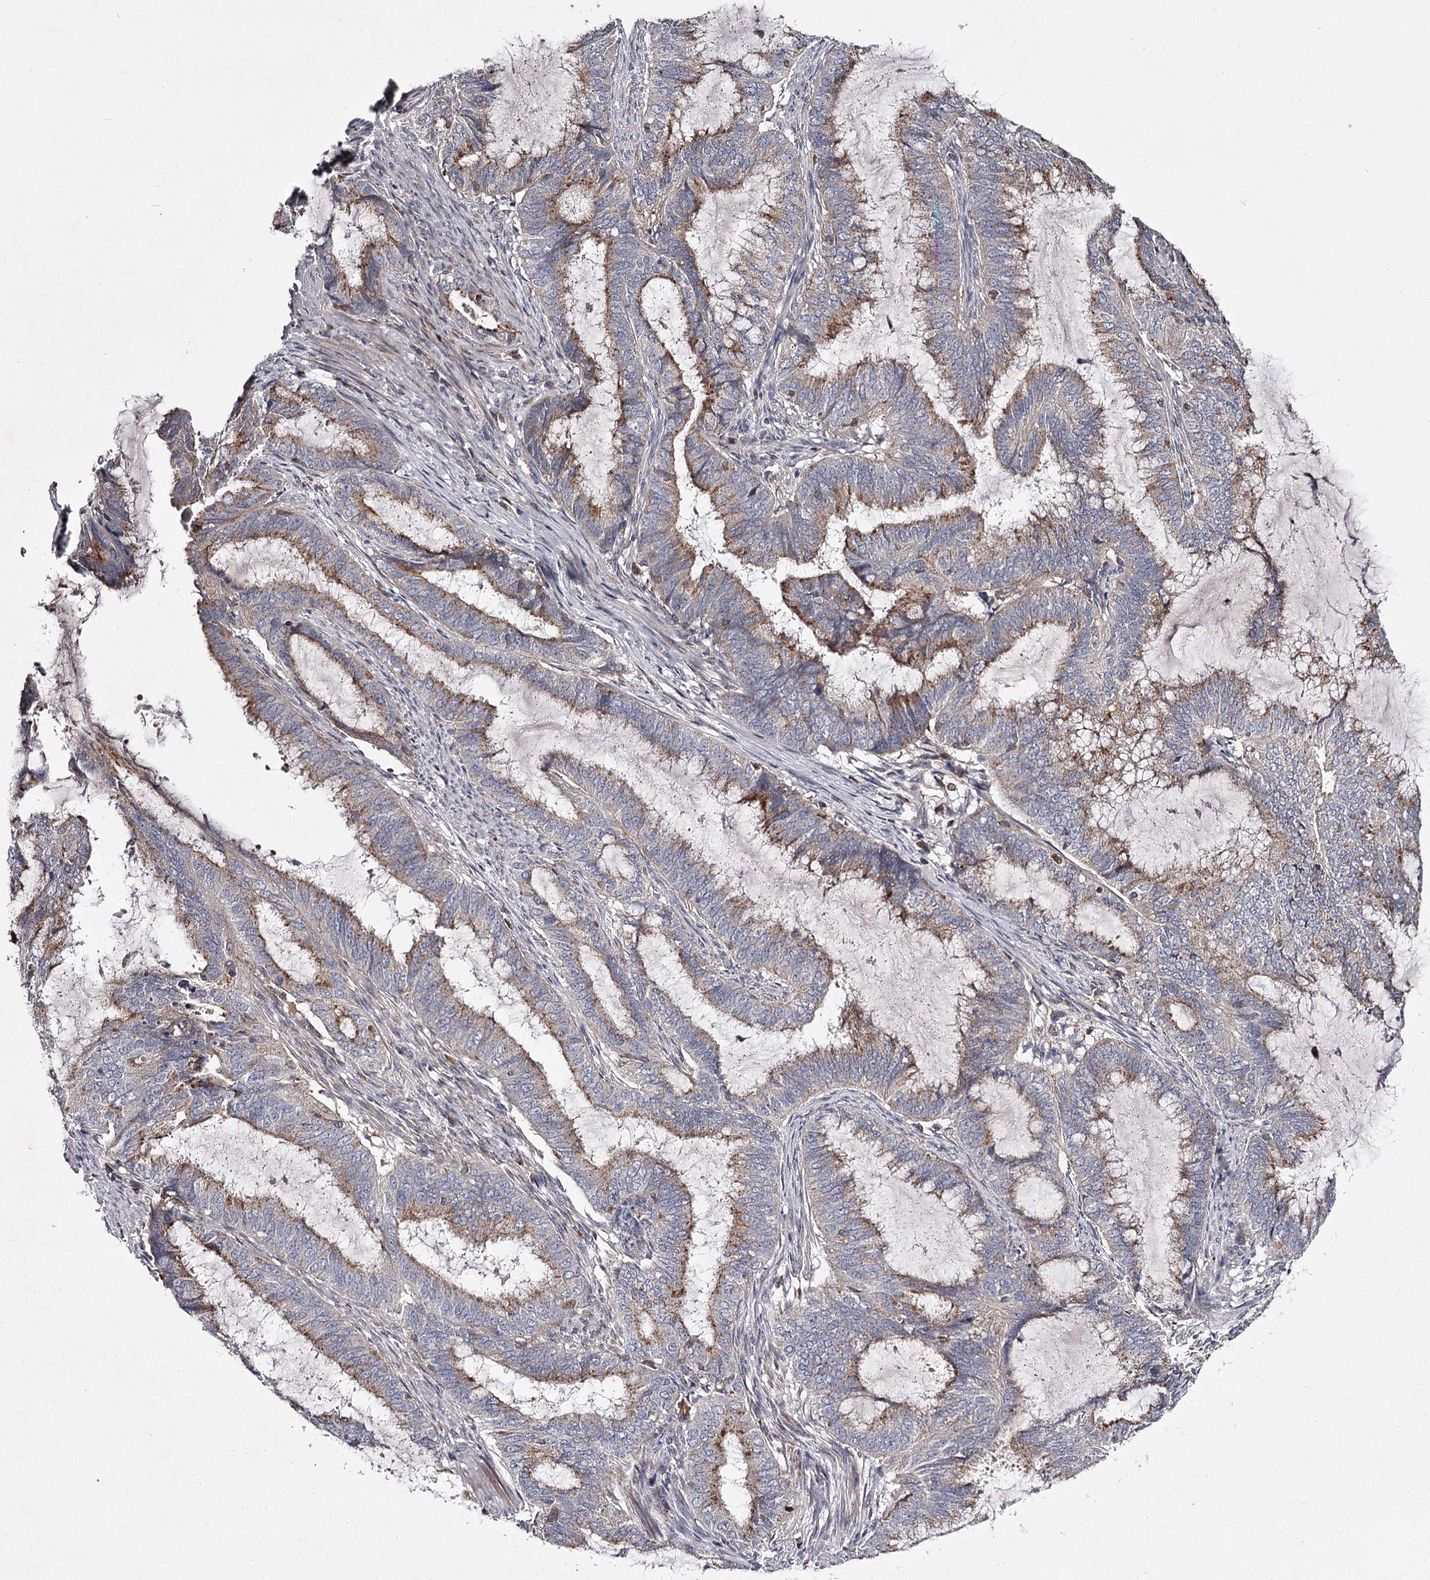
{"staining": {"intensity": "moderate", "quantity": ">75%", "location": "cytoplasmic/membranous"}, "tissue": "endometrial cancer", "cell_type": "Tumor cells", "image_type": "cancer", "snomed": [{"axis": "morphology", "description": "Adenocarcinoma, NOS"}, {"axis": "topography", "description": "Endometrium"}], "caption": "IHC image of neoplastic tissue: endometrial cancer stained using IHC reveals medium levels of moderate protein expression localized specifically in the cytoplasmic/membranous of tumor cells, appearing as a cytoplasmic/membranous brown color.", "gene": "RASSF6", "patient": {"sex": "female", "age": 51}}